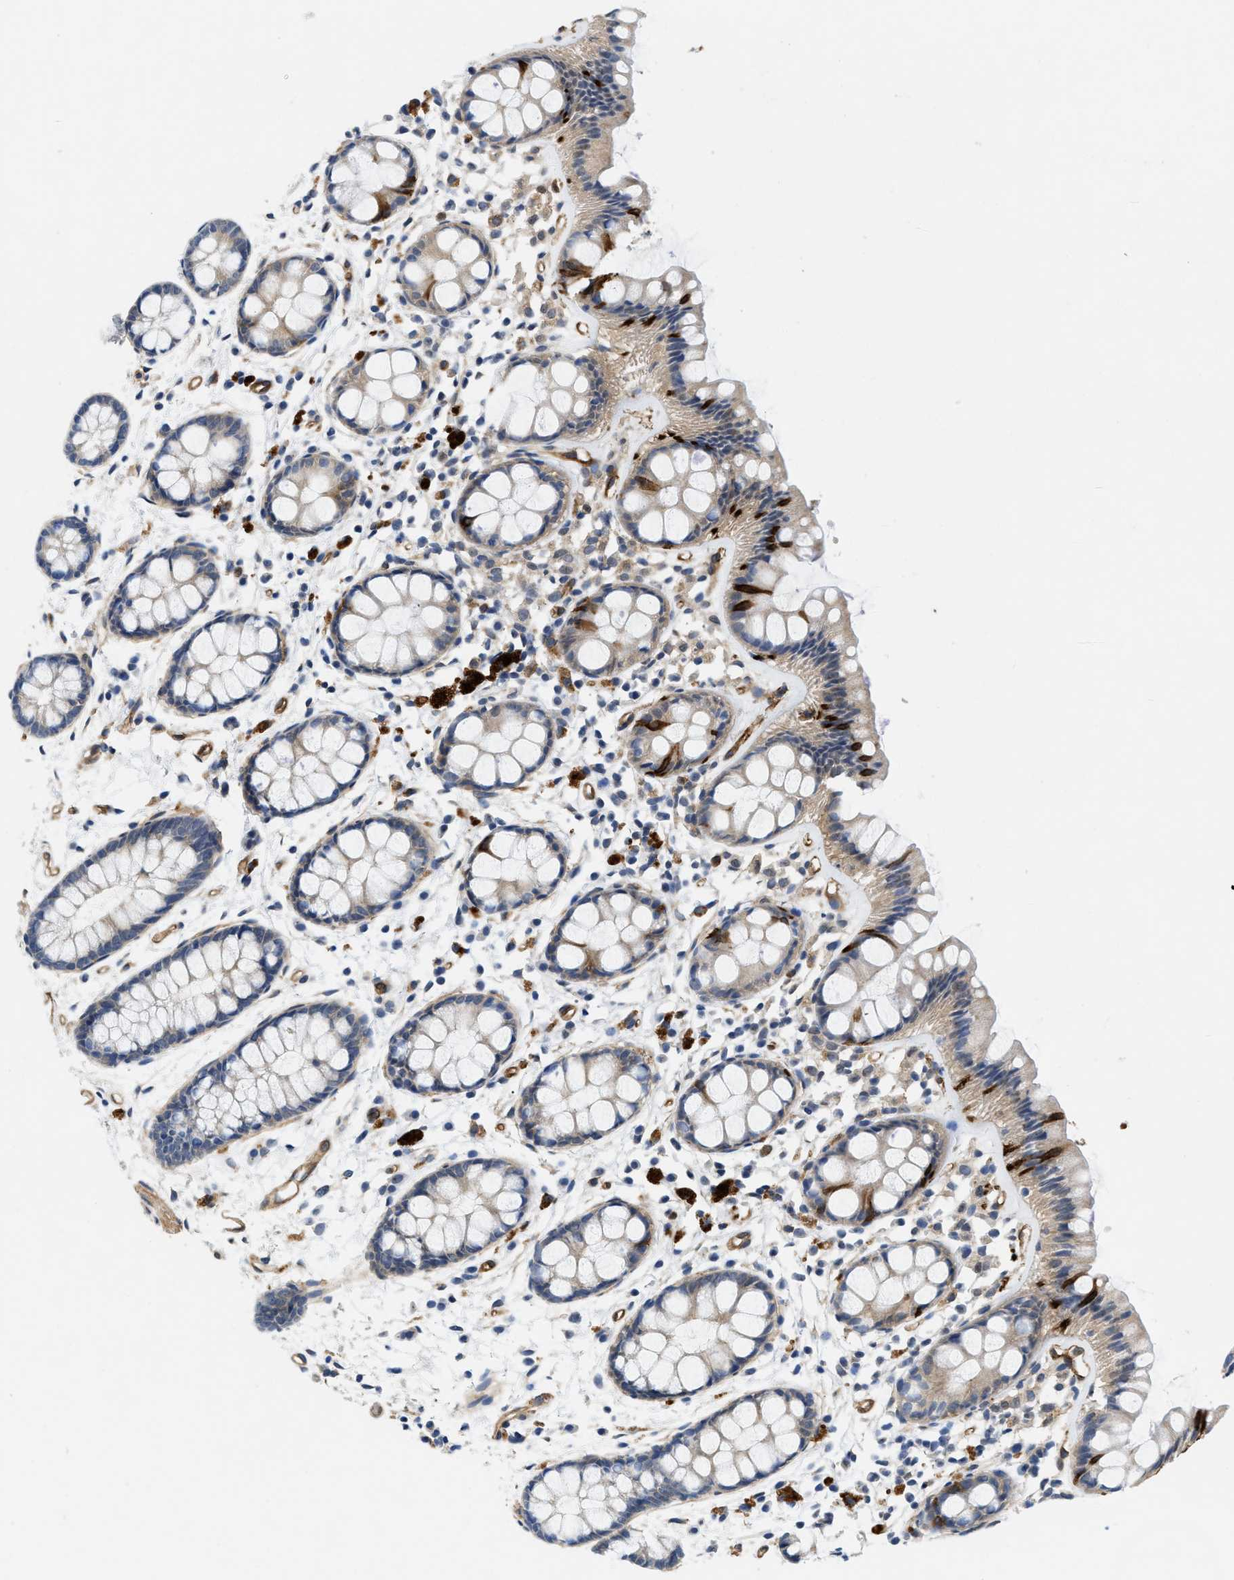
{"staining": {"intensity": "strong", "quantity": "<25%", "location": "cytoplasmic/membranous"}, "tissue": "rectum", "cell_type": "Glandular cells", "image_type": "normal", "snomed": [{"axis": "morphology", "description": "Normal tissue, NOS"}, {"axis": "topography", "description": "Rectum"}], "caption": "Immunohistochemical staining of benign human rectum exhibits strong cytoplasmic/membranous protein staining in approximately <25% of glandular cells.", "gene": "RAPH1", "patient": {"sex": "female", "age": 66}}